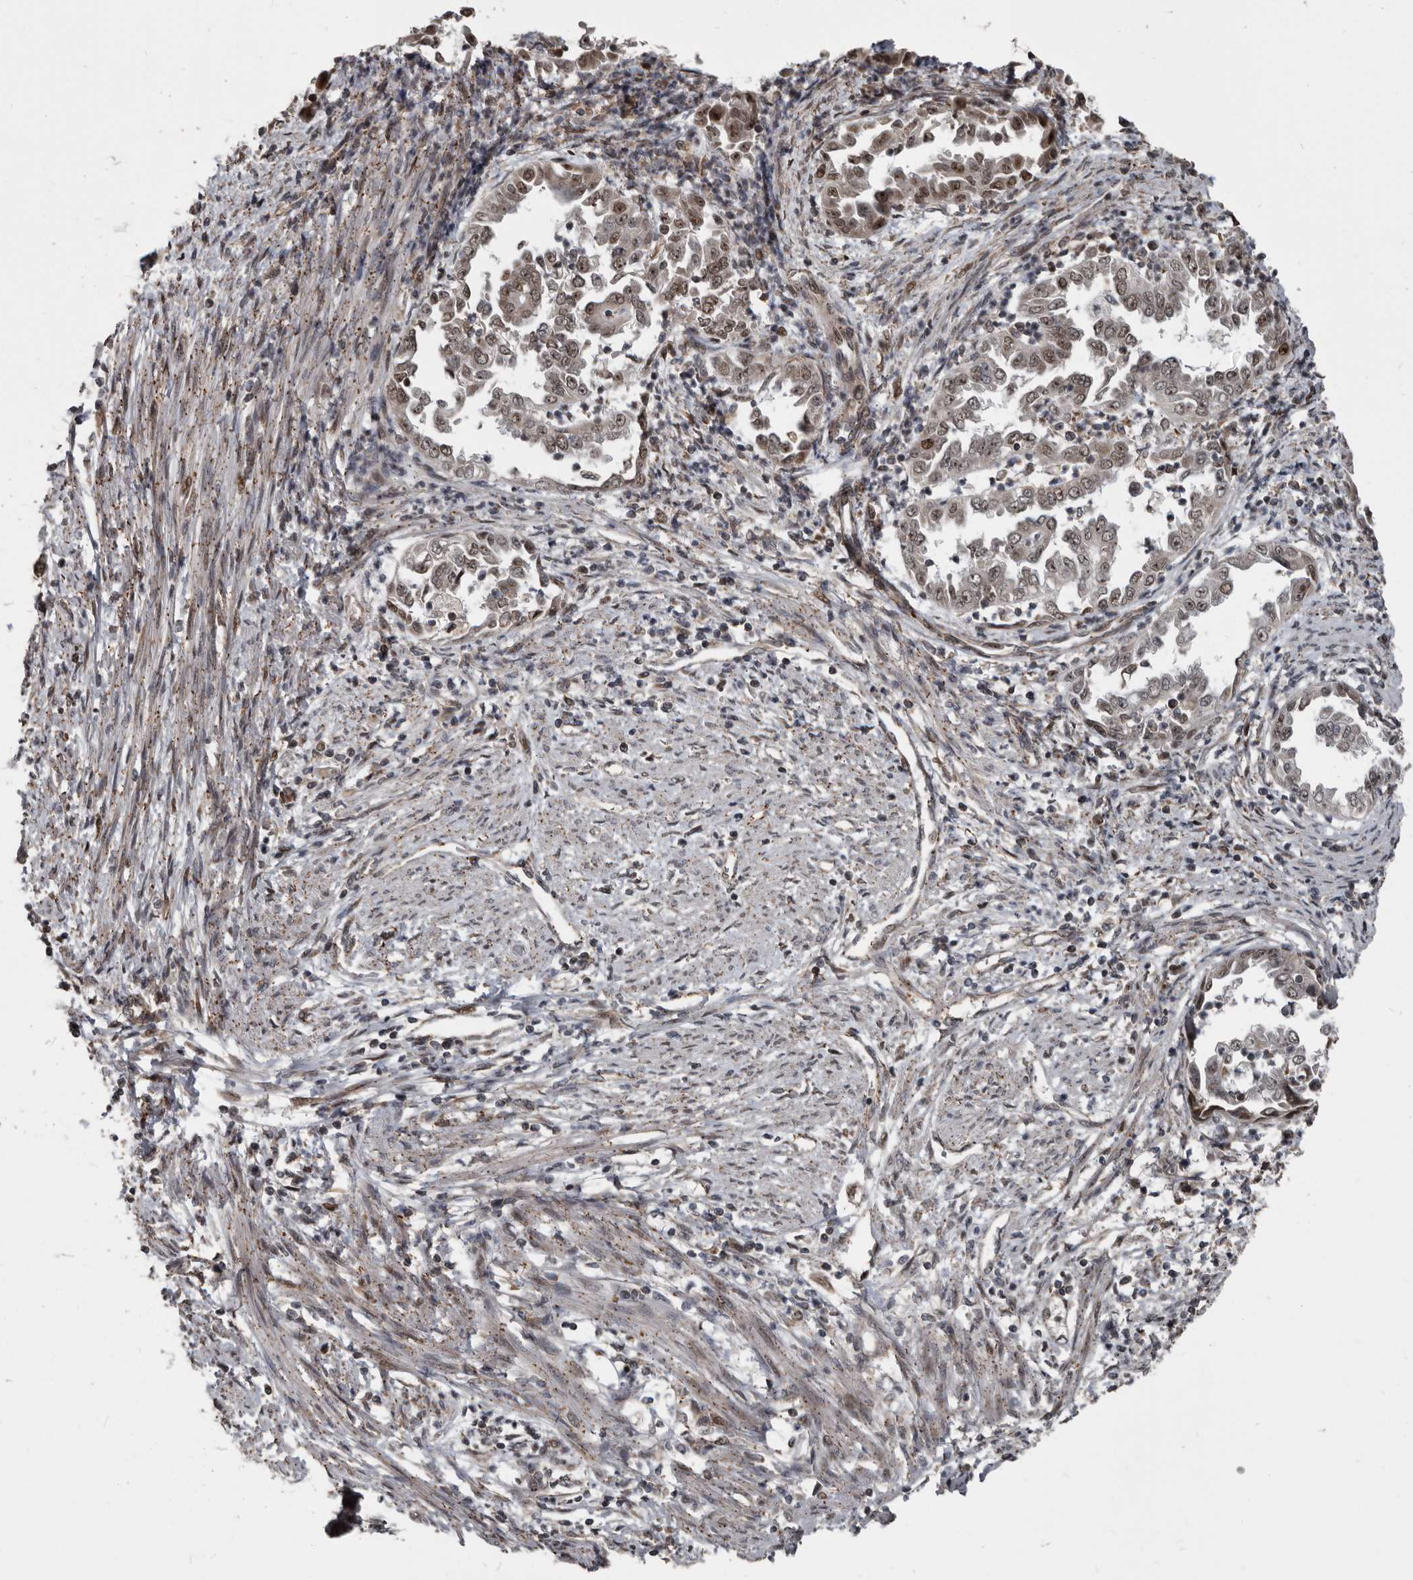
{"staining": {"intensity": "moderate", "quantity": ">75%", "location": "nuclear"}, "tissue": "endometrial cancer", "cell_type": "Tumor cells", "image_type": "cancer", "snomed": [{"axis": "morphology", "description": "Adenocarcinoma, NOS"}, {"axis": "topography", "description": "Endometrium"}], "caption": "Adenocarcinoma (endometrial) stained with immunohistochemistry (IHC) exhibits moderate nuclear positivity in about >75% of tumor cells. The staining was performed using DAB (3,3'-diaminobenzidine) to visualize the protein expression in brown, while the nuclei were stained in blue with hematoxylin (Magnification: 20x).", "gene": "CHD1L", "patient": {"sex": "female", "age": 85}}